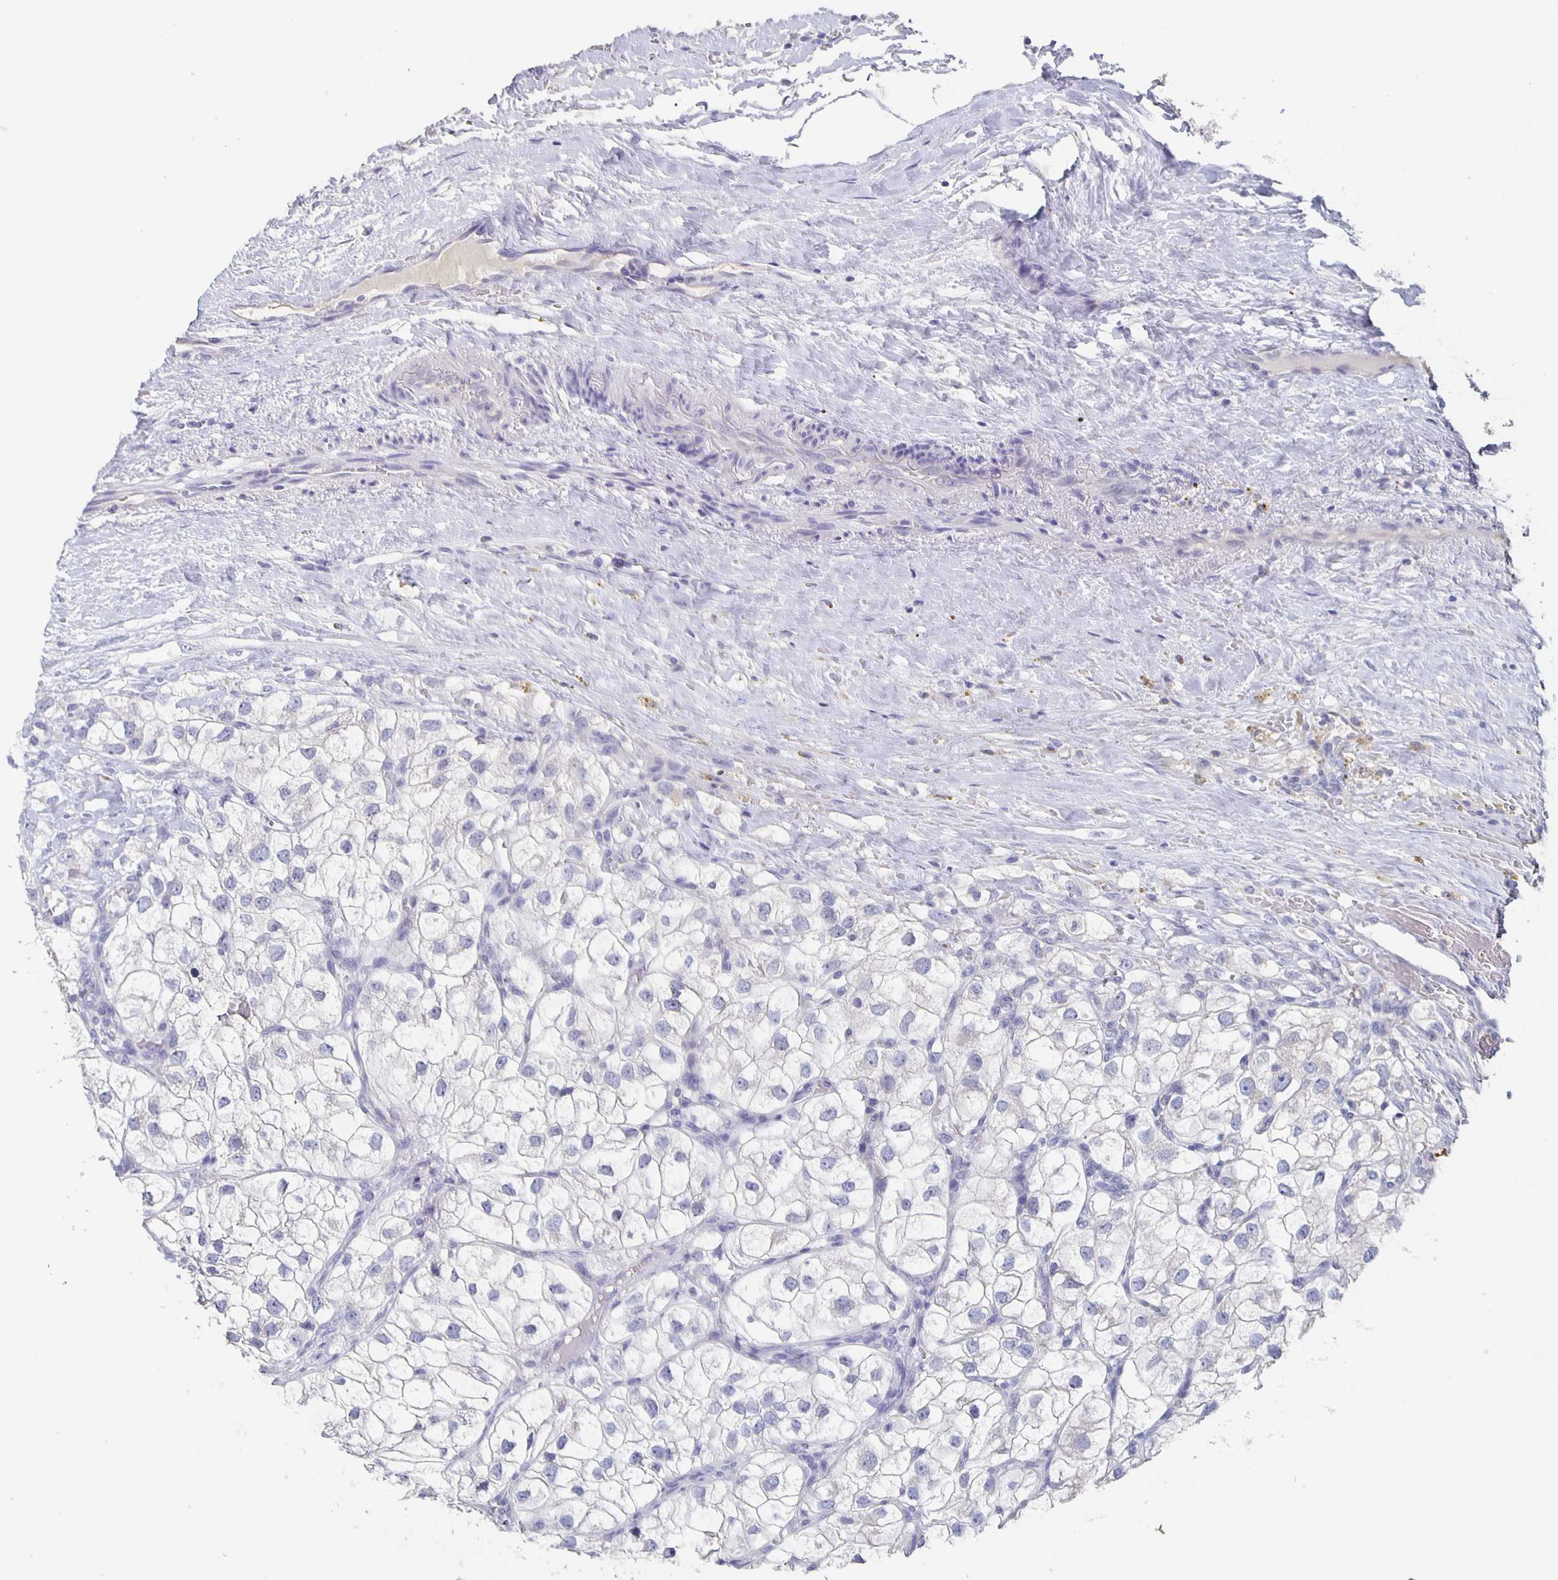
{"staining": {"intensity": "negative", "quantity": "none", "location": "none"}, "tissue": "renal cancer", "cell_type": "Tumor cells", "image_type": "cancer", "snomed": [{"axis": "morphology", "description": "Adenocarcinoma, NOS"}, {"axis": "topography", "description": "Kidney"}], "caption": "DAB (3,3'-diaminobenzidine) immunohistochemical staining of renal cancer exhibits no significant staining in tumor cells.", "gene": "CACNA2D2", "patient": {"sex": "male", "age": 59}}